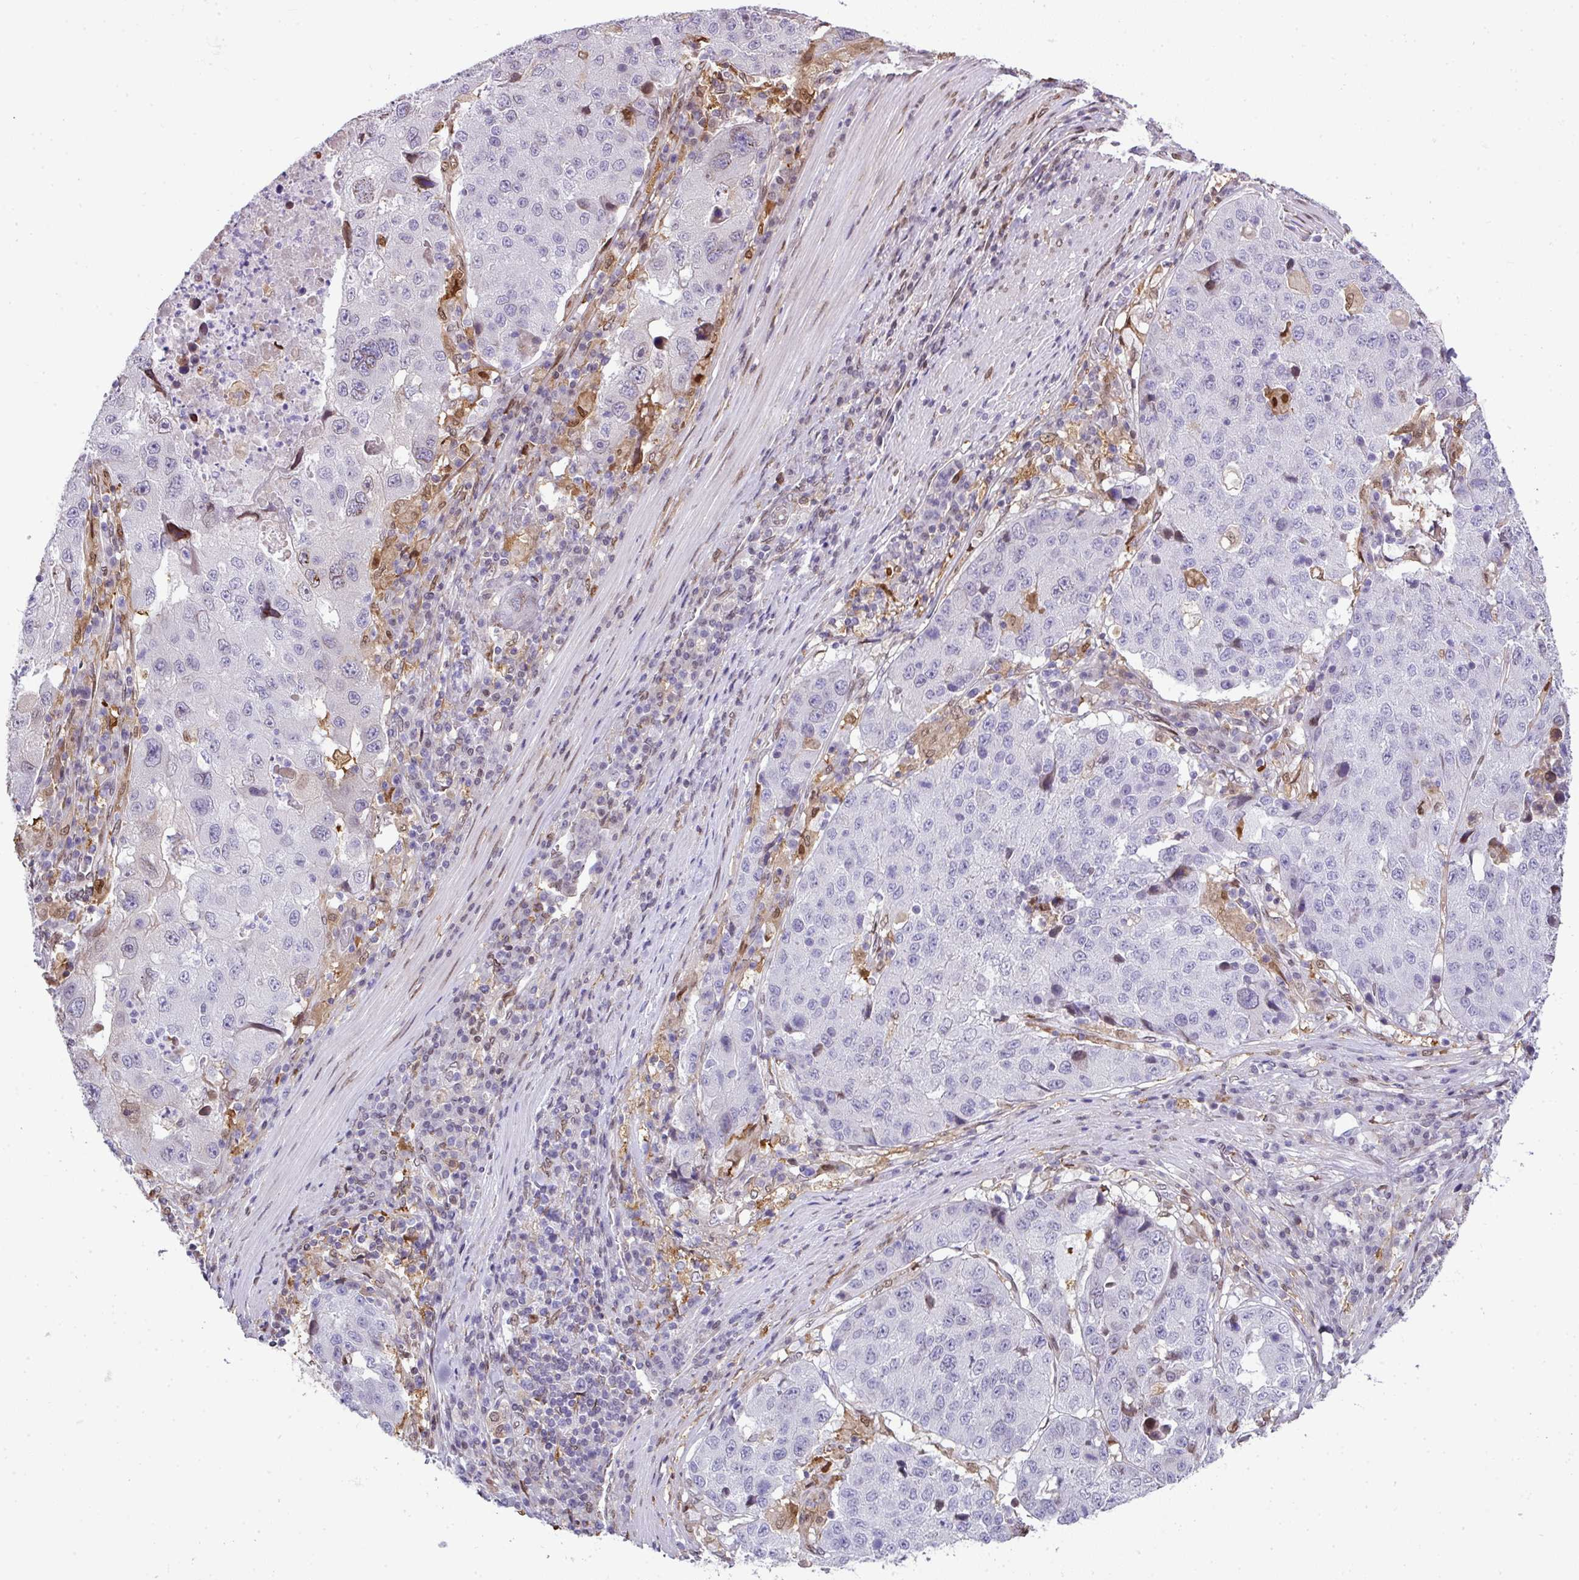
{"staining": {"intensity": "negative", "quantity": "none", "location": "none"}, "tissue": "stomach cancer", "cell_type": "Tumor cells", "image_type": "cancer", "snomed": [{"axis": "morphology", "description": "Adenocarcinoma, NOS"}, {"axis": "topography", "description": "Stomach"}], "caption": "High magnification brightfield microscopy of stomach cancer (adenocarcinoma) stained with DAB (3,3'-diaminobenzidine) (brown) and counterstained with hematoxylin (blue): tumor cells show no significant expression.", "gene": "PLK1", "patient": {"sex": "male", "age": 71}}